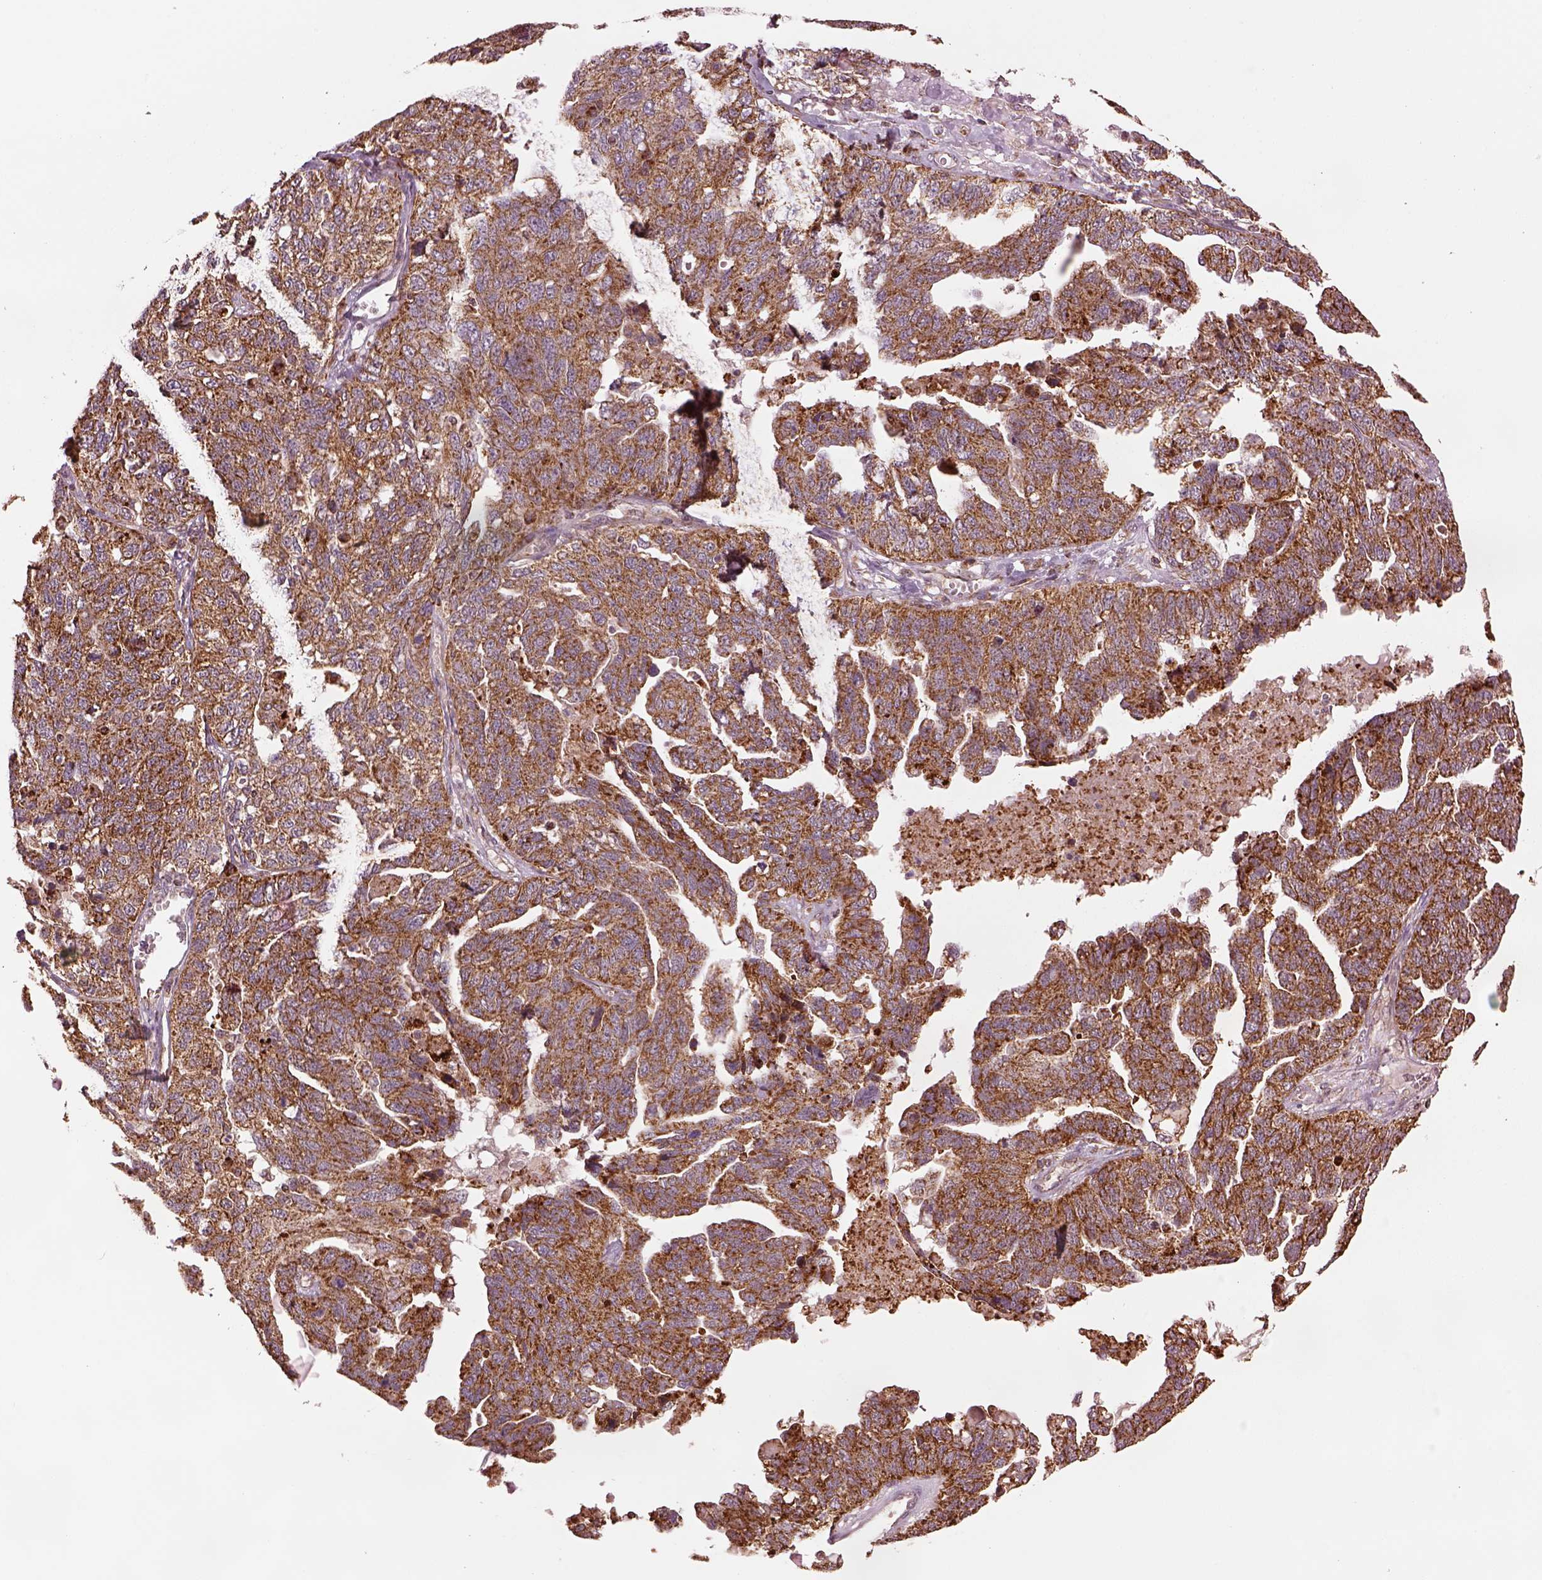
{"staining": {"intensity": "strong", "quantity": ">75%", "location": "cytoplasmic/membranous"}, "tissue": "ovarian cancer", "cell_type": "Tumor cells", "image_type": "cancer", "snomed": [{"axis": "morphology", "description": "Cystadenocarcinoma, serous, NOS"}, {"axis": "topography", "description": "Ovary"}], "caption": "A photomicrograph of human ovarian serous cystadenocarcinoma stained for a protein shows strong cytoplasmic/membranous brown staining in tumor cells. The protein of interest is stained brown, and the nuclei are stained in blue (DAB IHC with brightfield microscopy, high magnification).", "gene": "SEL1L3", "patient": {"sex": "female", "age": 71}}